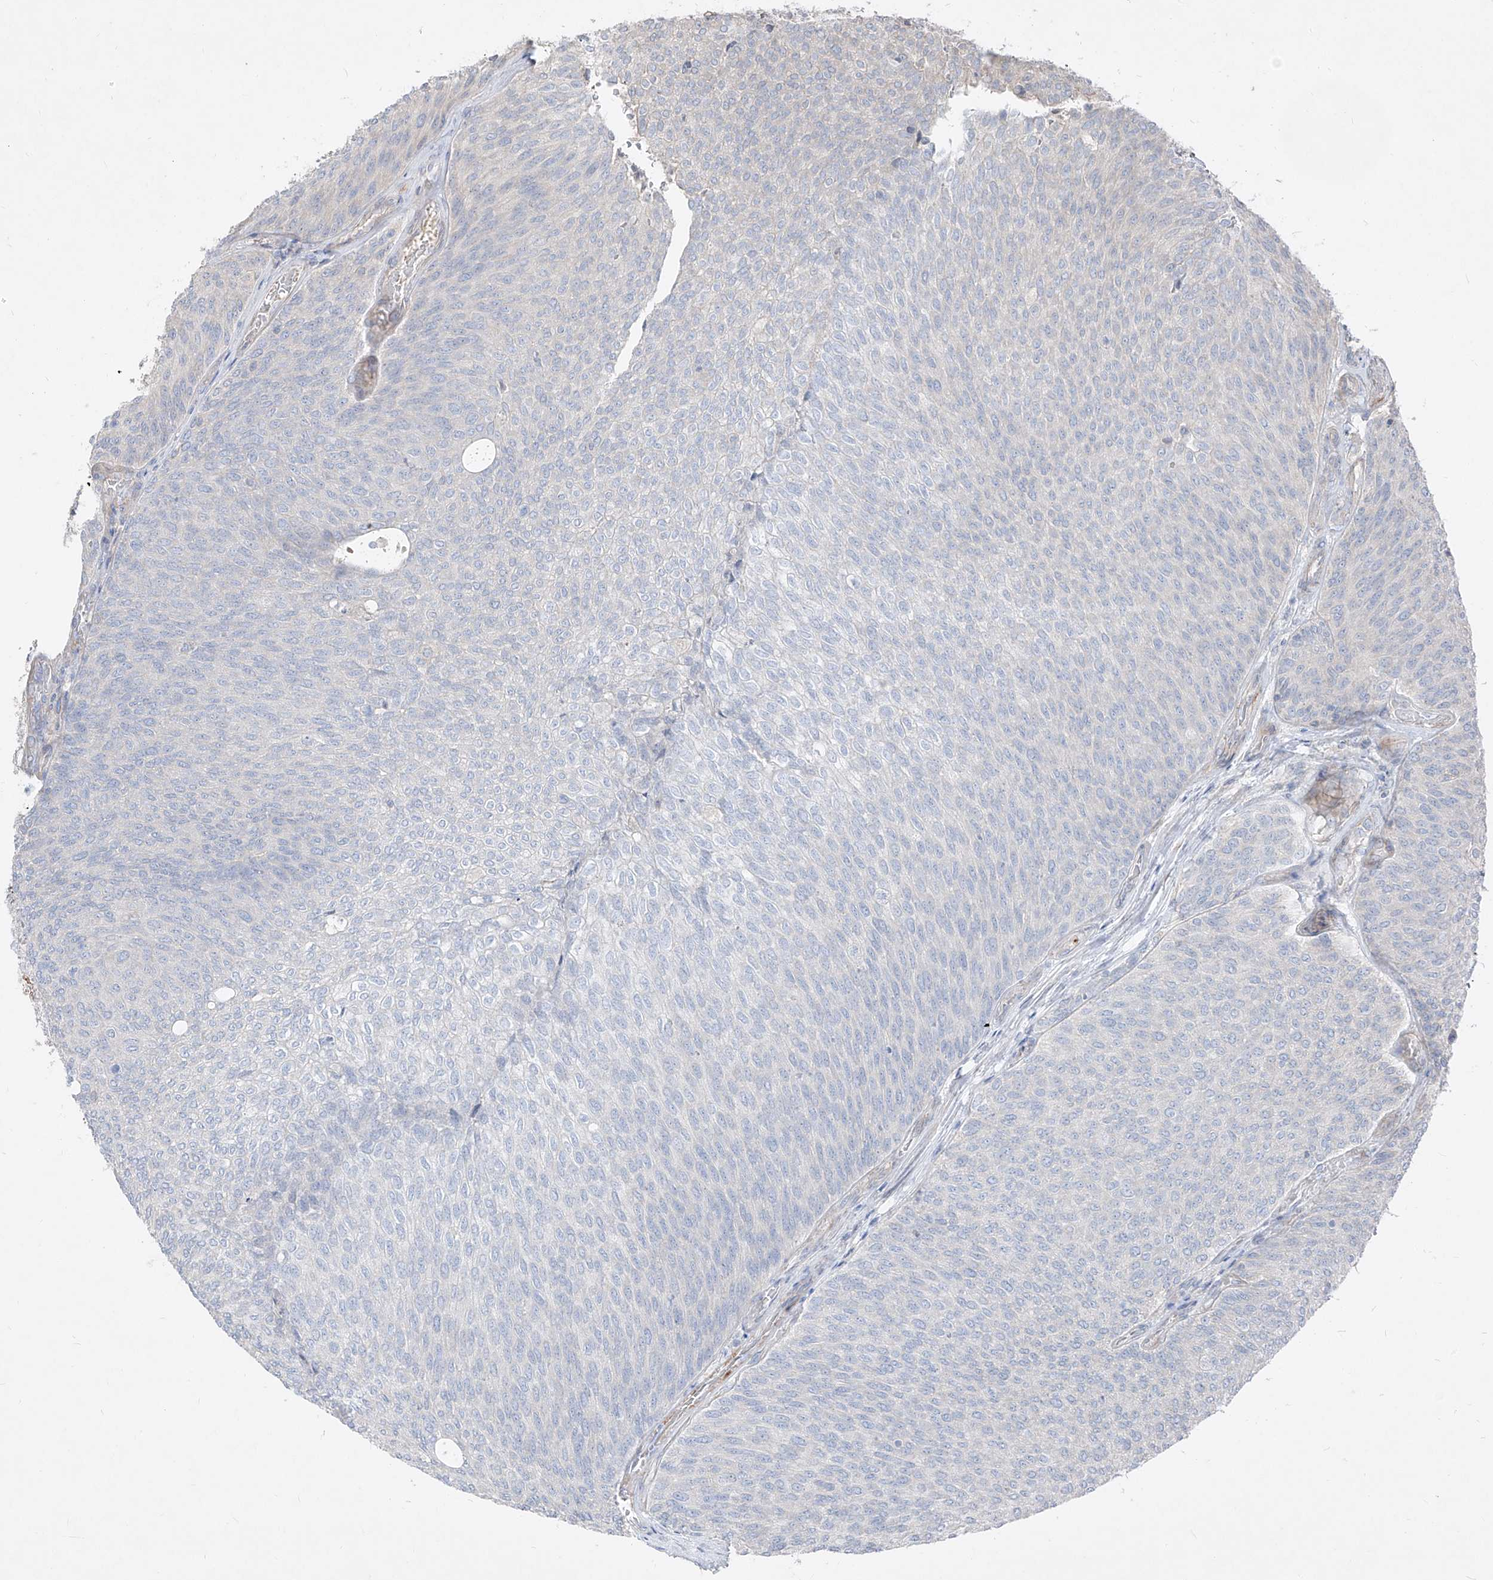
{"staining": {"intensity": "negative", "quantity": "none", "location": "none"}, "tissue": "urothelial cancer", "cell_type": "Tumor cells", "image_type": "cancer", "snomed": [{"axis": "morphology", "description": "Urothelial carcinoma, Low grade"}, {"axis": "topography", "description": "Urinary bladder"}], "caption": "Immunohistochemistry (IHC) image of human urothelial carcinoma (low-grade) stained for a protein (brown), which reveals no expression in tumor cells.", "gene": "UFD1", "patient": {"sex": "female", "age": 79}}